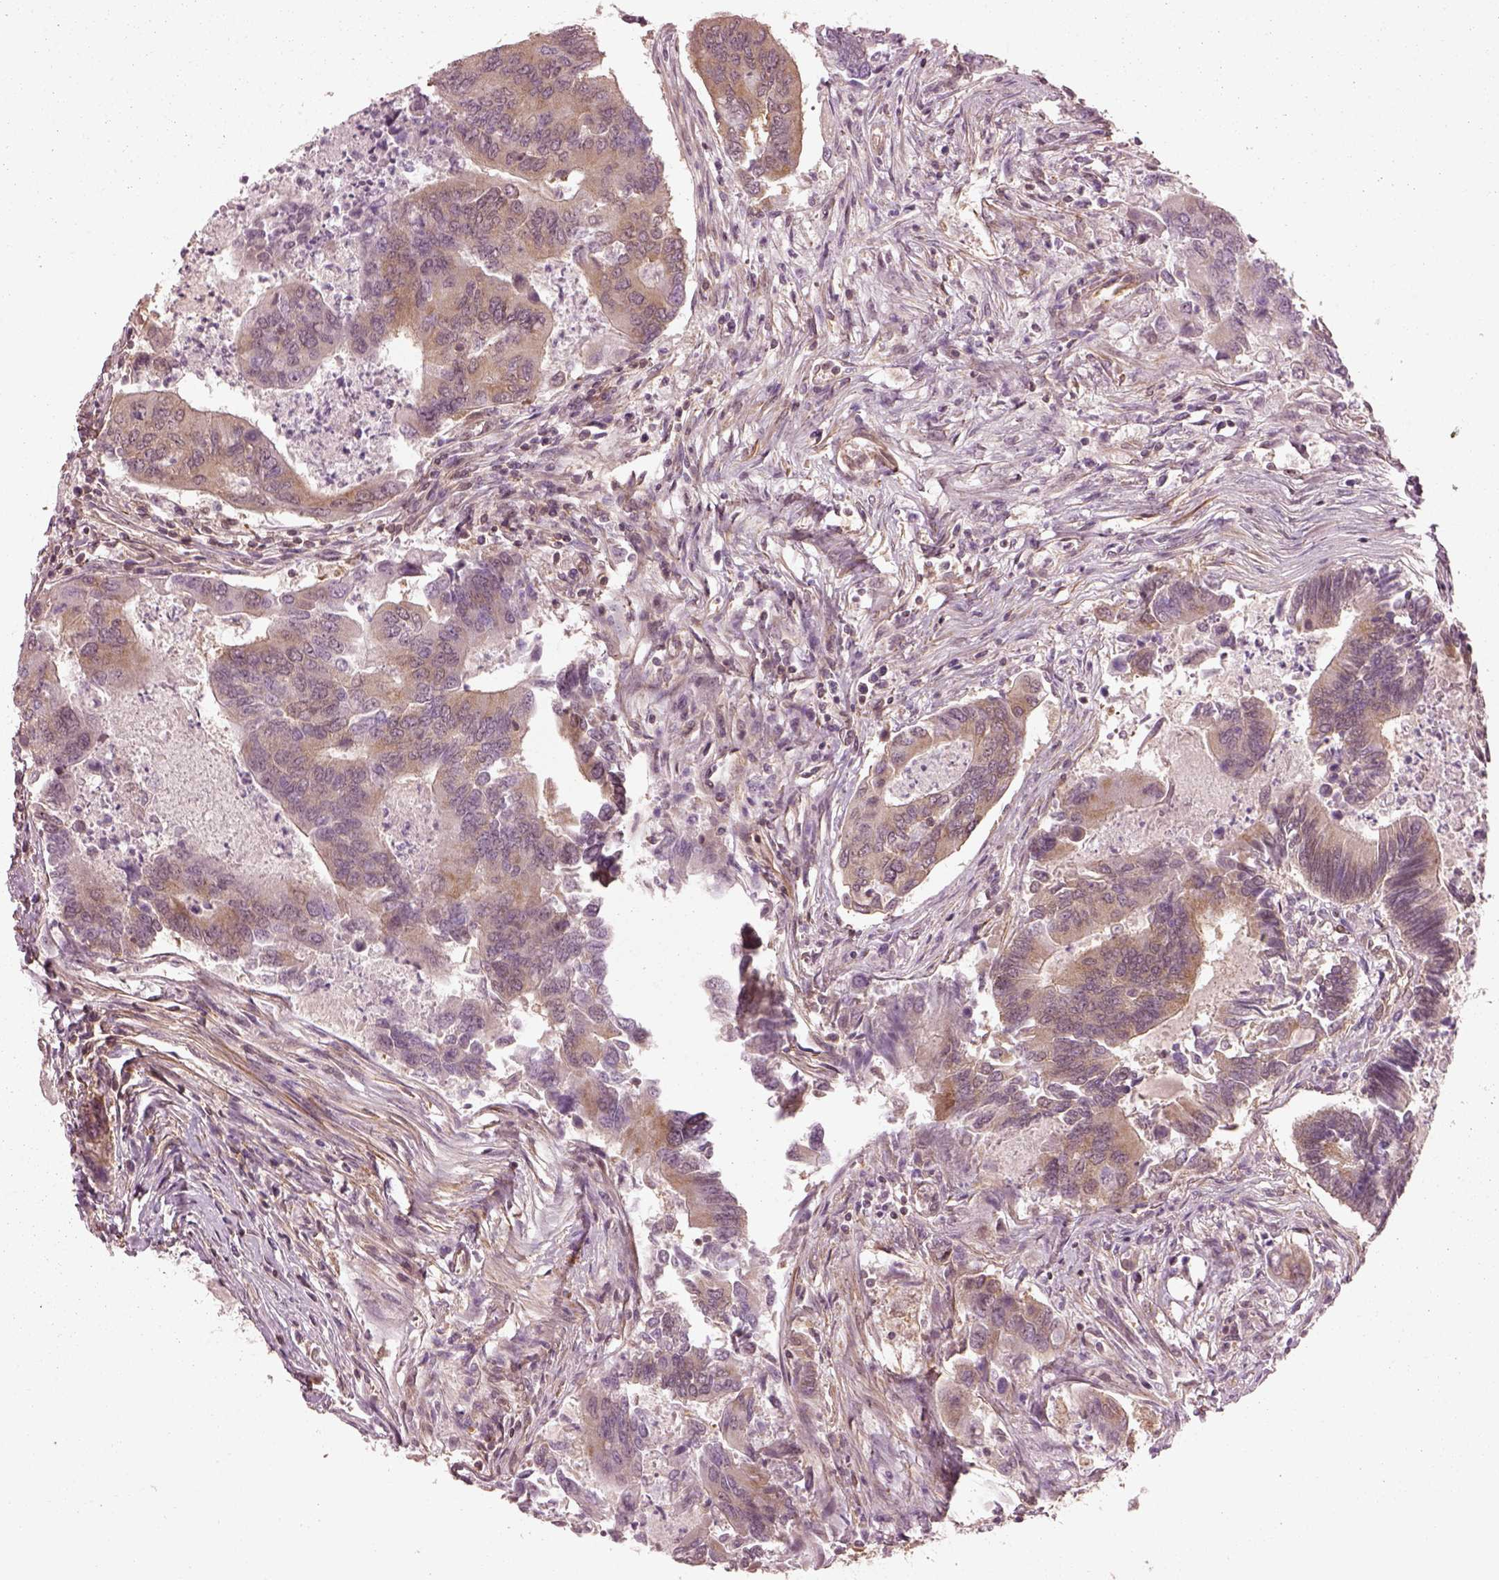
{"staining": {"intensity": "weak", "quantity": "25%-75%", "location": "cytoplasmic/membranous"}, "tissue": "colorectal cancer", "cell_type": "Tumor cells", "image_type": "cancer", "snomed": [{"axis": "morphology", "description": "Adenocarcinoma, NOS"}, {"axis": "topography", "description": "Colon"}], "caption": "High-magnification brightfield microscopy of colorectal cancer stained with DAB (3,3'-diaminobenzidine) (brown) and counterstained with hematoxylin (blue). tumor cells exhibit weak cytoplasmic/membranous expression is appreciated in about25%-75% of cells.", "gene": "LSM14A", "patient": {"sex": "female", "age": 67}}